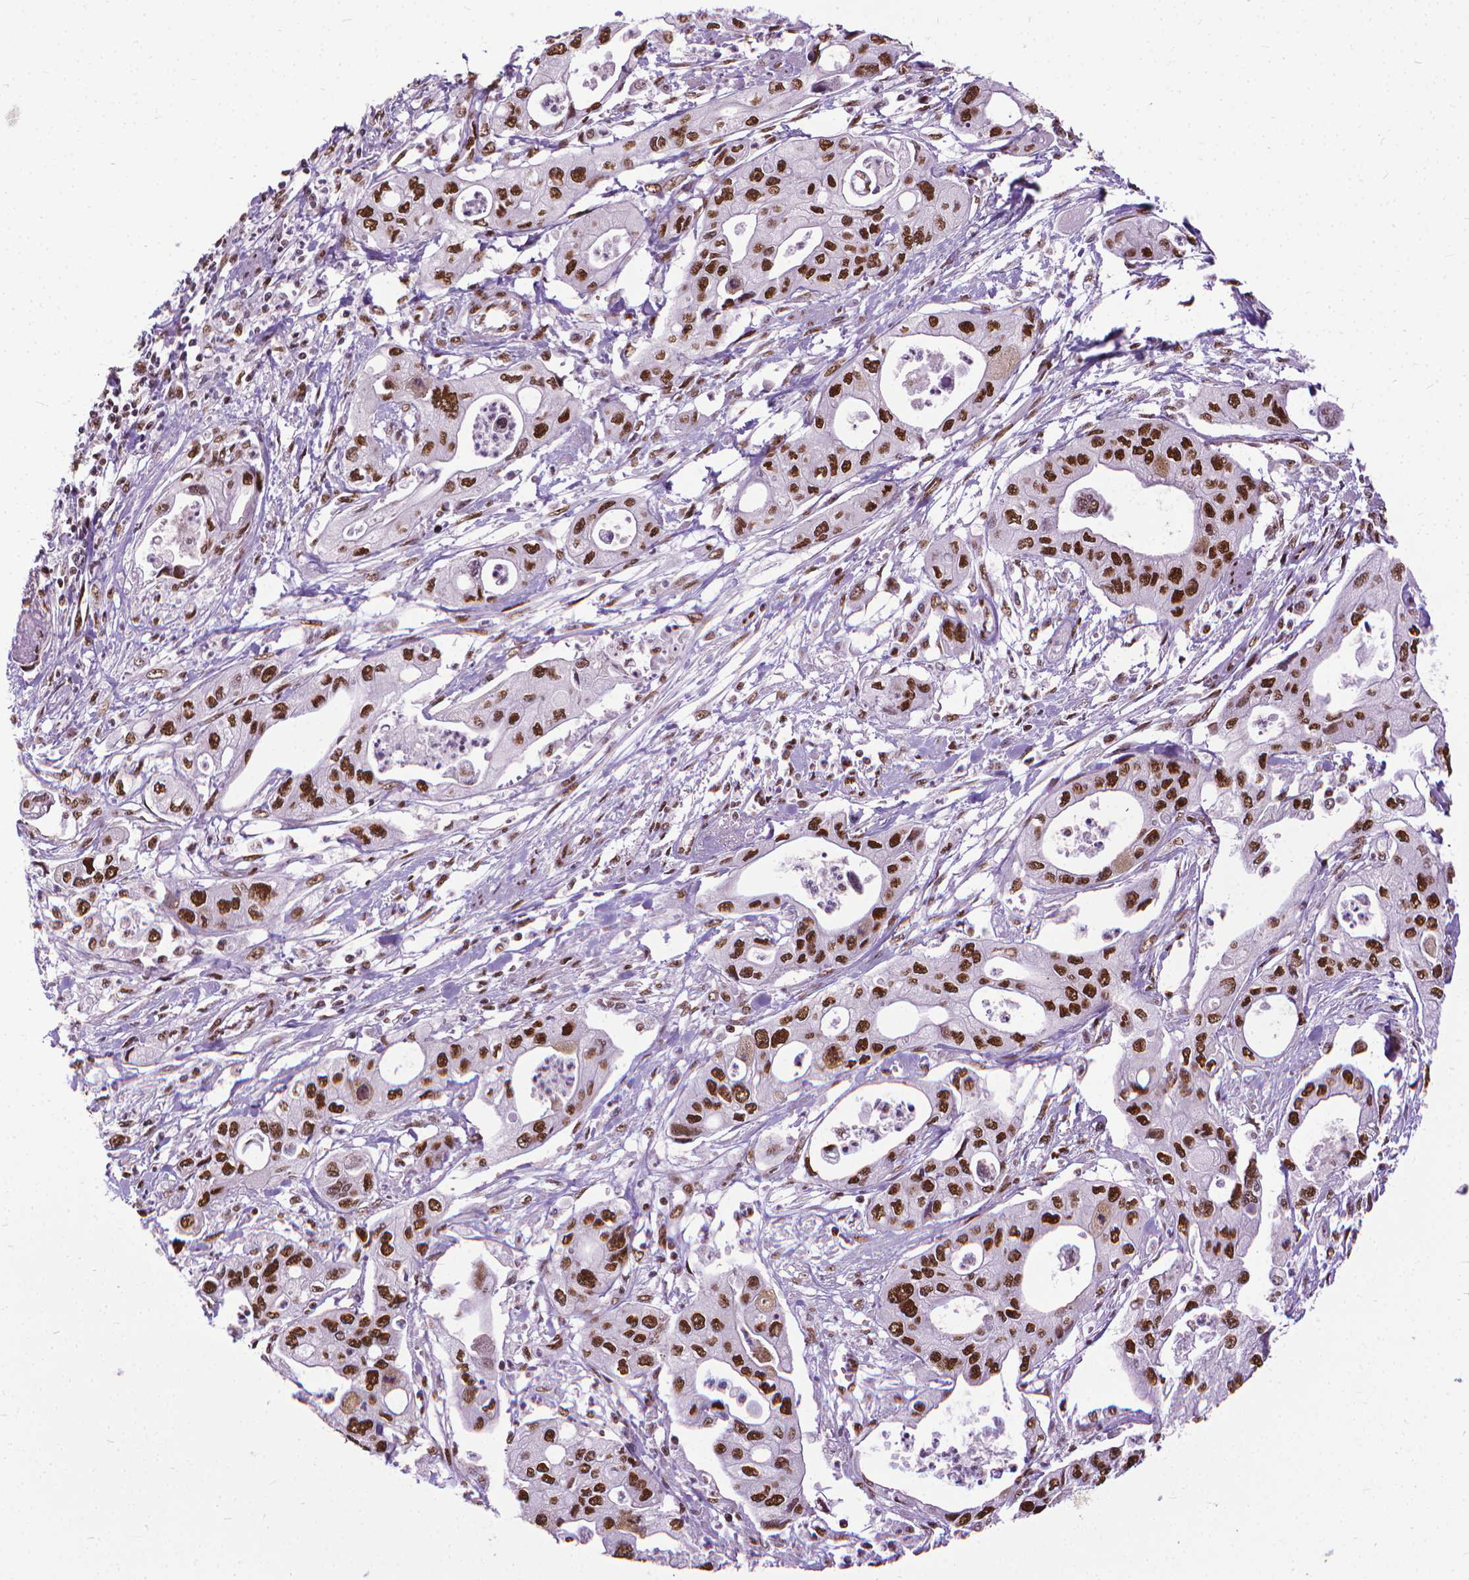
{"staining": {"intensity": "strong", "quantity": ">75%", "location": "nuclear"}, "tissue": "pancreatic cancer", "cell_type": "Tumor cells", "image_type": "cancer", "snomed": [{"axis": "morphology", "description": "Adenocarcinoma, NOS"}, {"axis": "topography", "description": "Pancreas"}], "caption": "This image demonstrates immunohistochemistry staining of pancreatic cancer (adenocarcinoma), with high strong nuclear positivity in about >75% of tumor cells.", "gene": "AKAP8", "patient": {"sex": "male", "age": 70}}